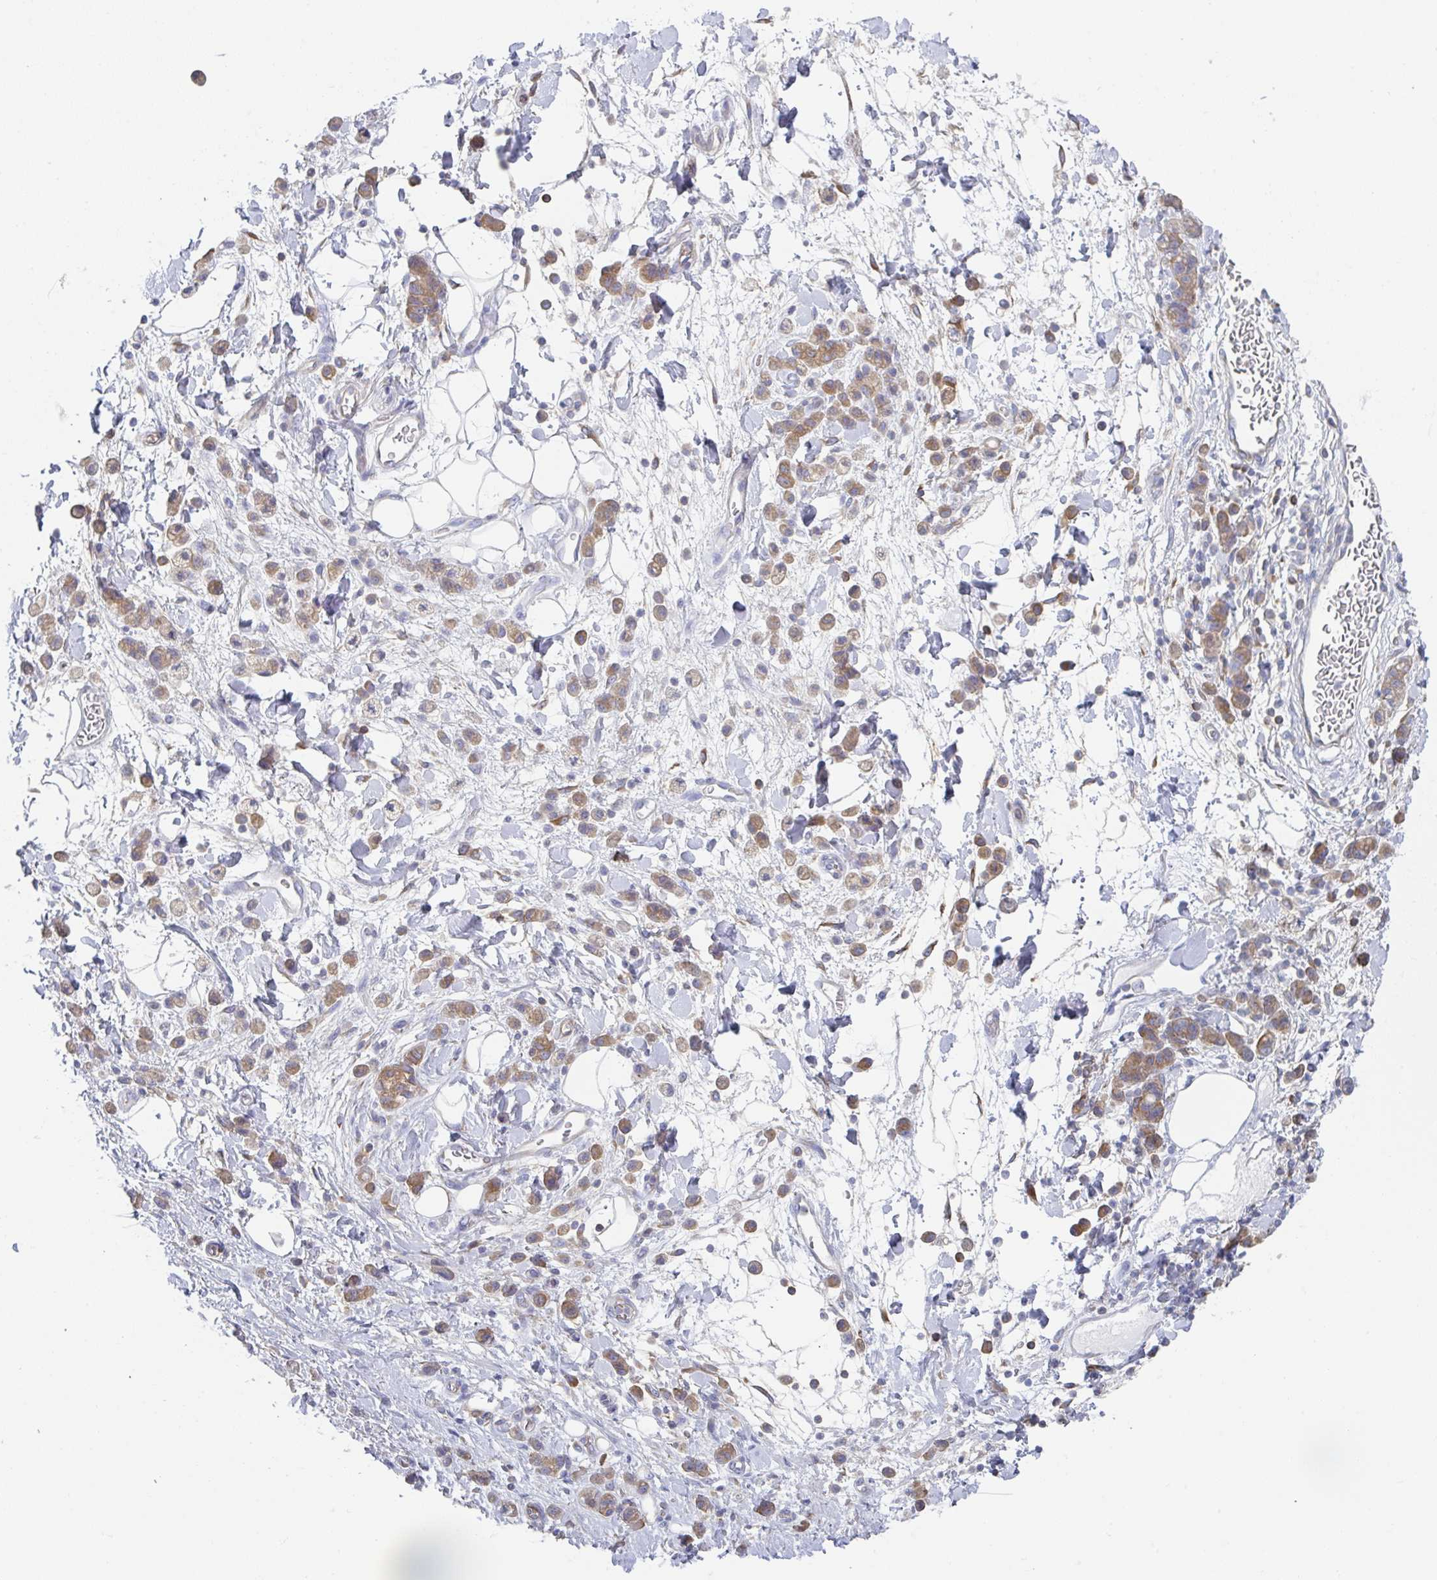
{"staining": {"intensity": "moderate", "quantity": ">75%", "location": "cytoplasmic/membranous"}, "tissue": "stomach cancer", "cell_type": "Tumor cells", "image_type": "cancer", "snomed": [{"axis": "morphology", "description": "Adenocarcinoma, NOS"}, {"axis": "topography", "description": "Stomach"}], "caption": "Moderate cytoplasmic/membranous expression for a protein is seen in about >75% of tumor cells of stomach adenocarcinoma using IHC.", "gene": "AMPD2", "patient": {"sex": "male", "age": 77}}